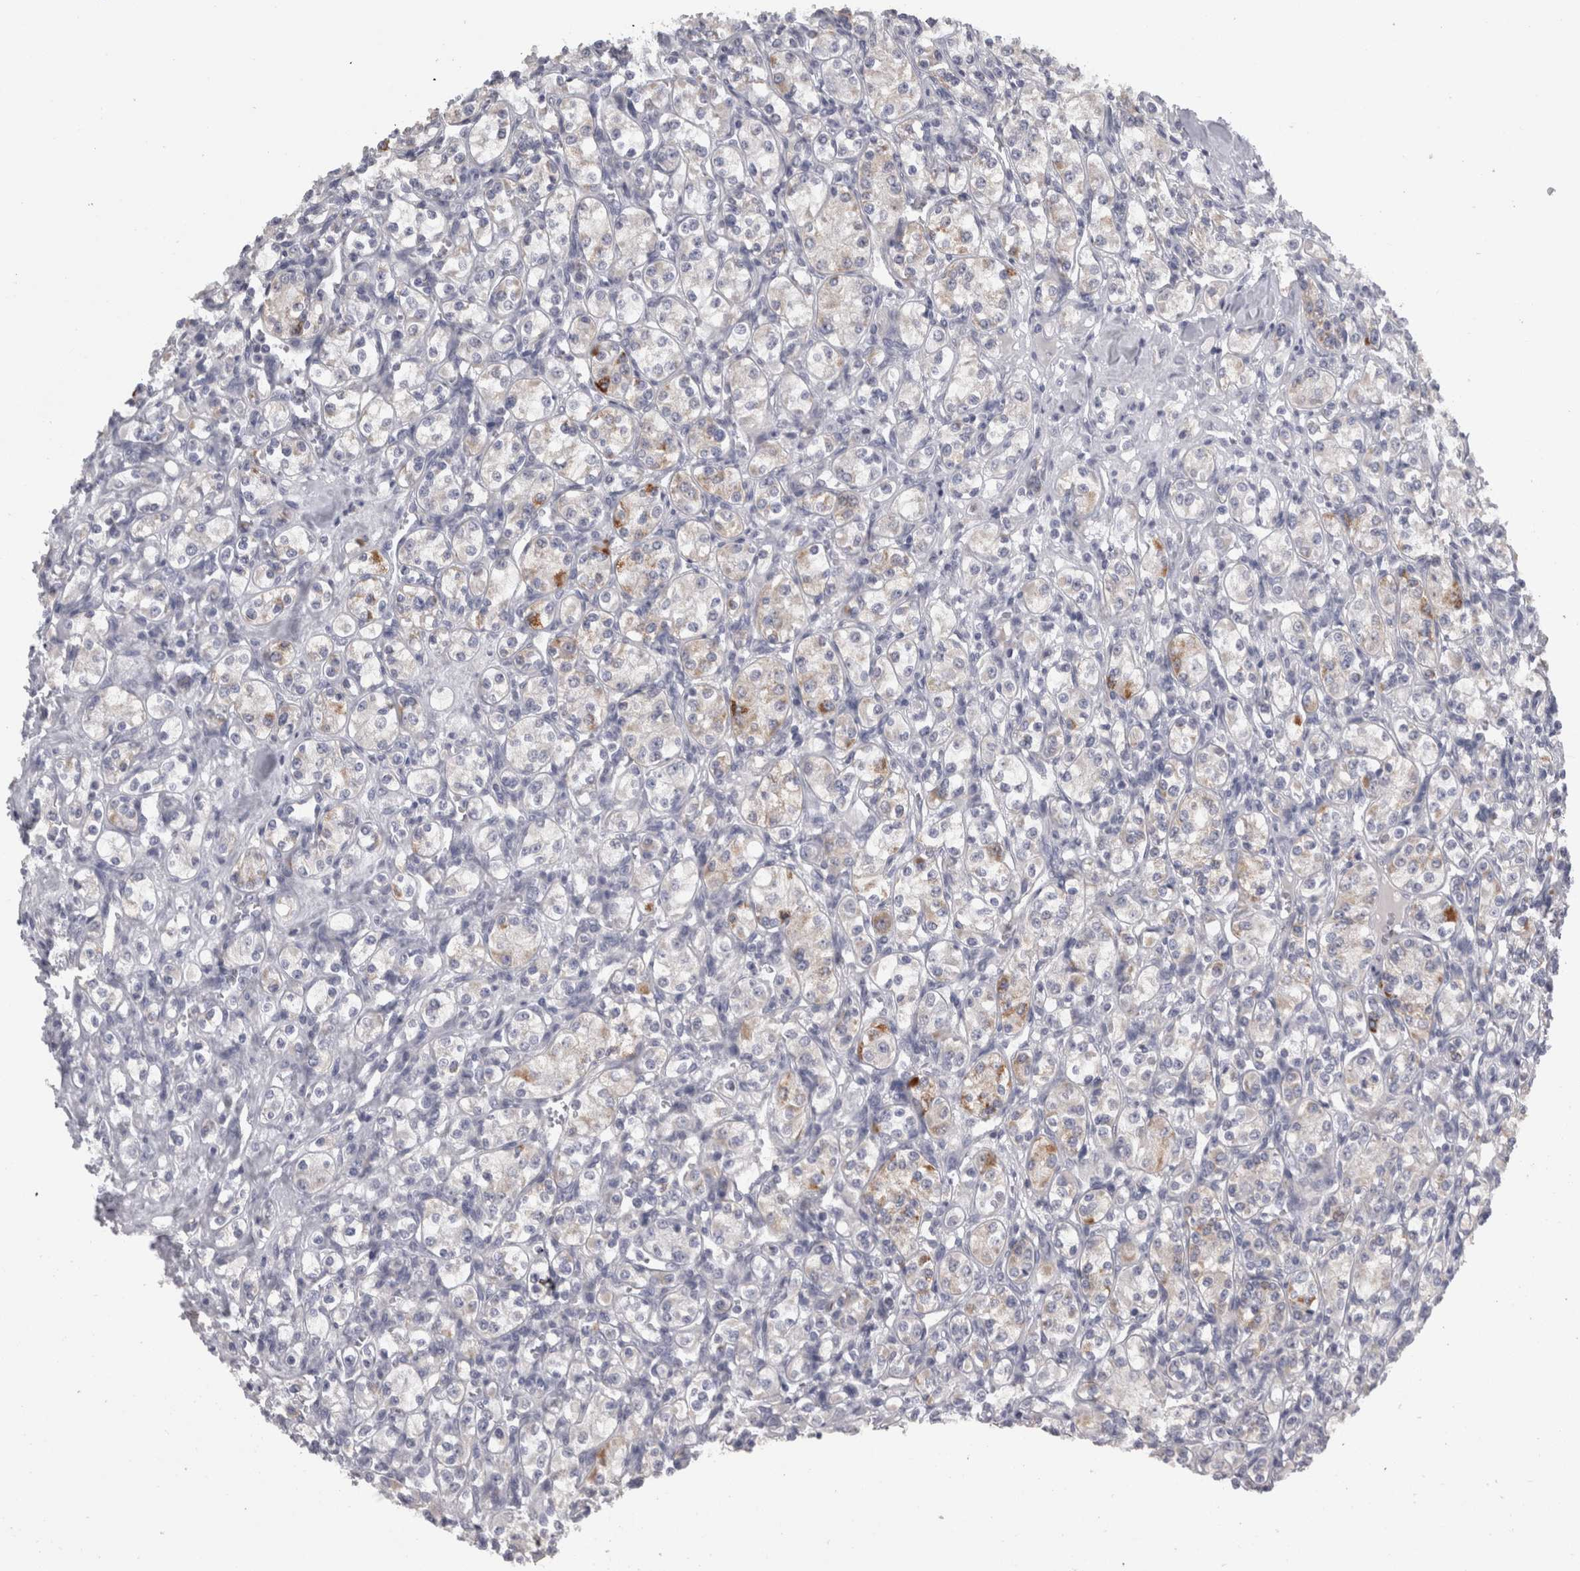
{"staining": {"intensity": "weak", "quantity": "<25%", "location": "cytoplasmic/membranous"}, "tissue": "renal cancer", "cell_type": "Tumor cells", "image_type": "cancer", "snomed": [{"axis": "morphology", "description": "Adenocarcinoma, NOS"}, {"axis": "topography", "description": "Kidney"}], "caption": "Immunohistochemistry (IHC) of human renal cancer (adenocarcinoma) exhibits no staining in tumor cells.", "gene": "TCAP", "patient": {"sex": "male", "age": 77}}